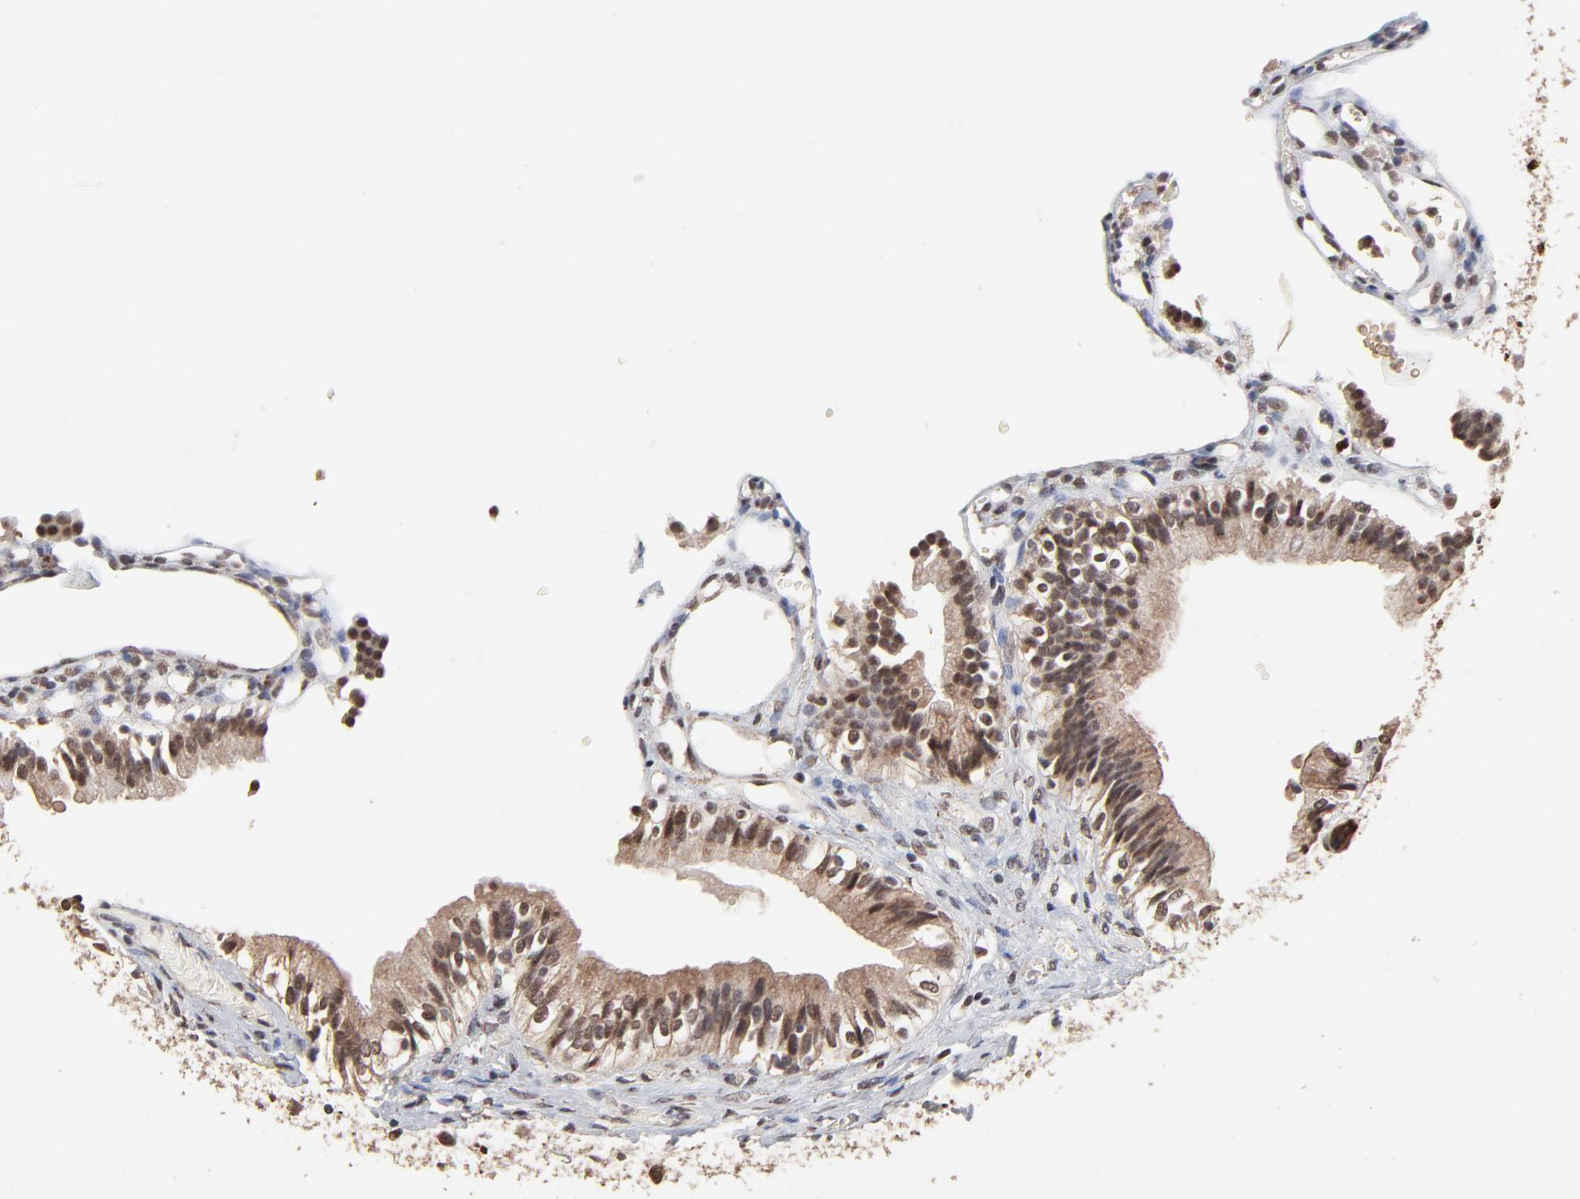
{"staining": {"intensity": "moderate", "quantity": ">75%", "location": "cytoplasmic/membranous"}, "tissue": "gallbladder", "cell_type": "Glandular cells", "image_type": "normal", "snomed": [{"axis": "morphology", "description": "Normal tissue, NOS"}, {"axis": "topography", "description": "Gallbladder"}], "caption": "Moderate cytoplasmic/membranous protein staining is identified in approximately >75% of glandular cells in gallbladder.", "gene": "CHM", "patient": {"sex": "male", "age": 65}}